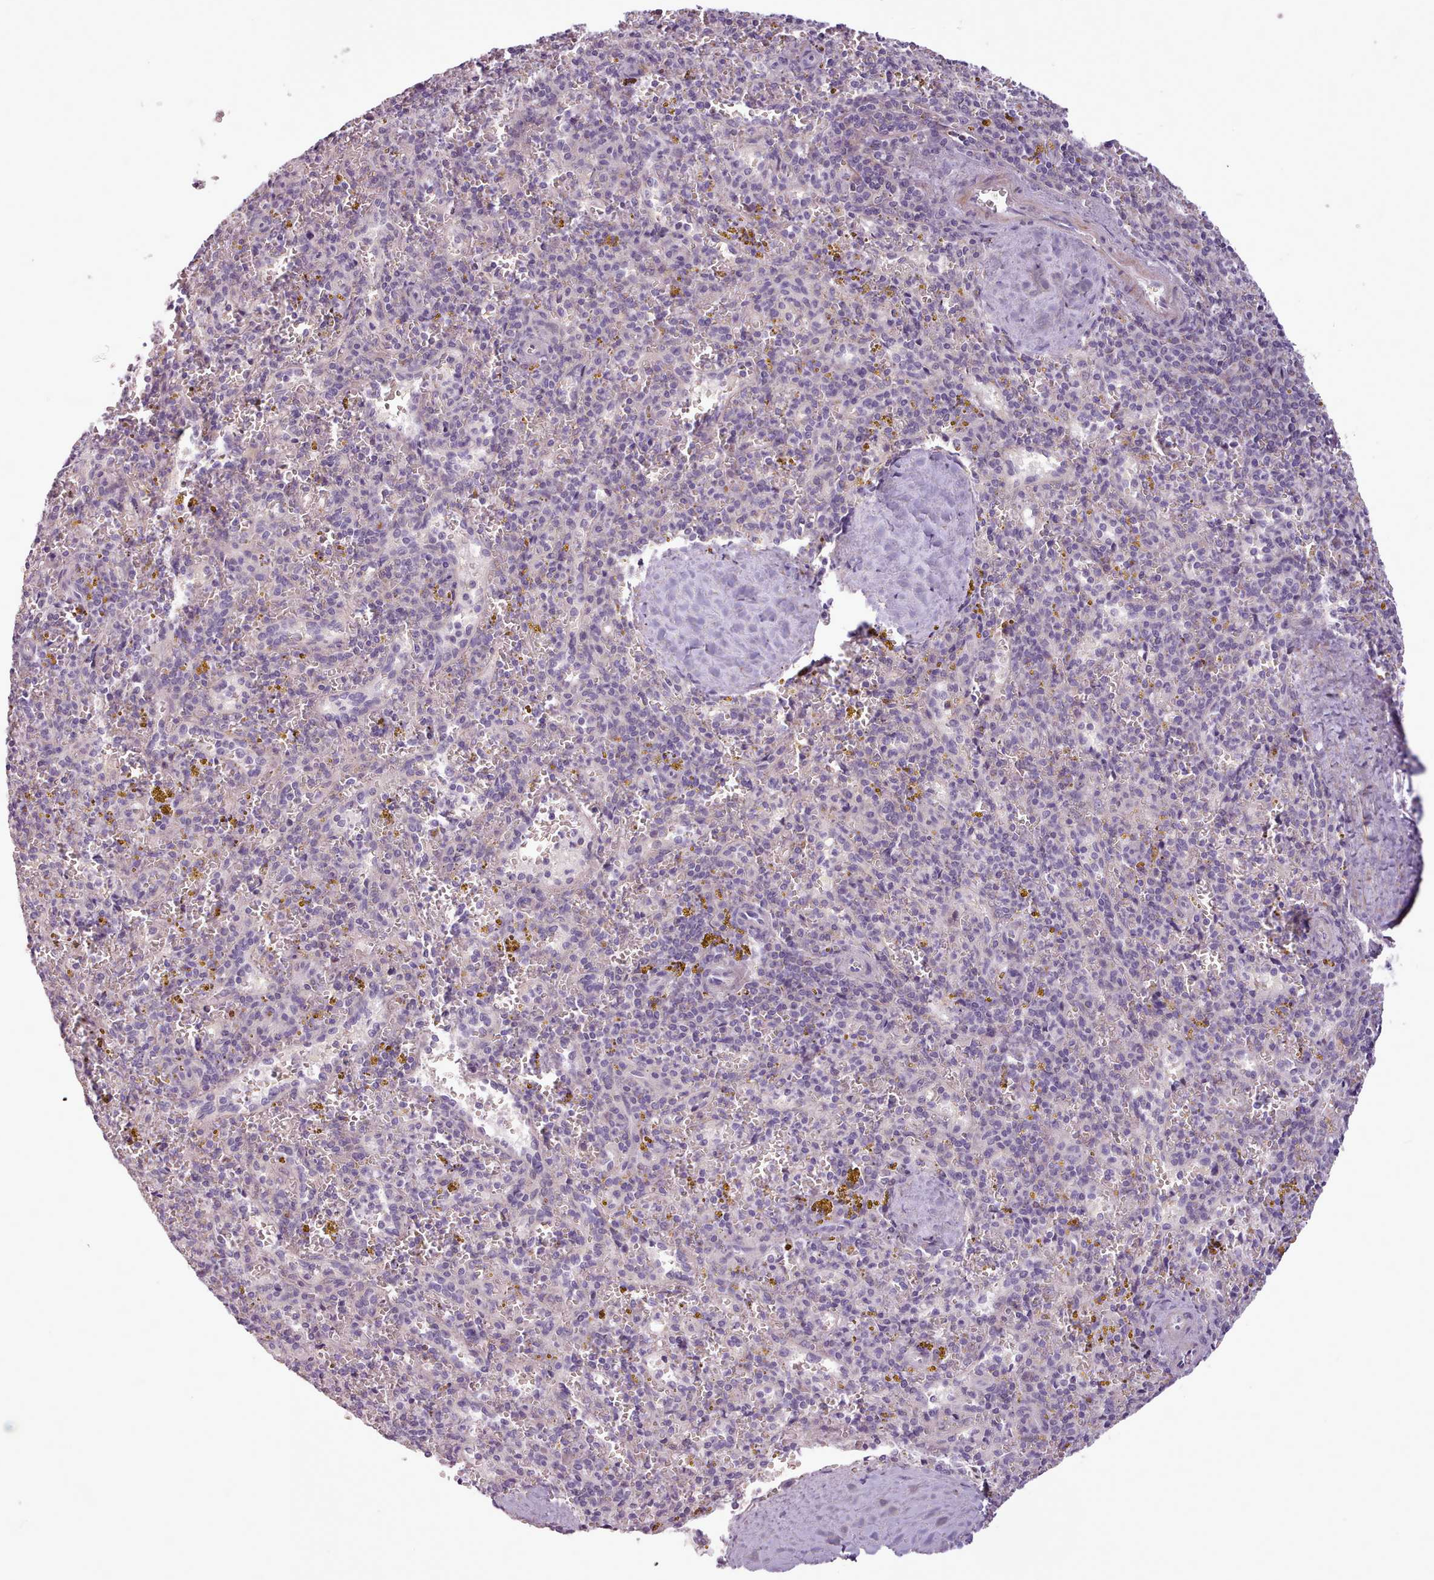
{"staining": {"intensity": "negative", "quantity": "none", "location": "none"}, "tissue": "spleen", "cell_type": "Cells in red pulp", "image_type": "normal", "snomed": [{"axis": "morphology", "description": "Normal tissue, NOS"}, {"axis": "topography", "description": "Spleen"}], "caption": "Cells in red pulp show no significant staining in benign spleen. (DAB immunohistochemistry visualized using brightfield microscopy, high magnification).", "gene": "AVL9", "patient": {"sex": "male", "age": 57}}